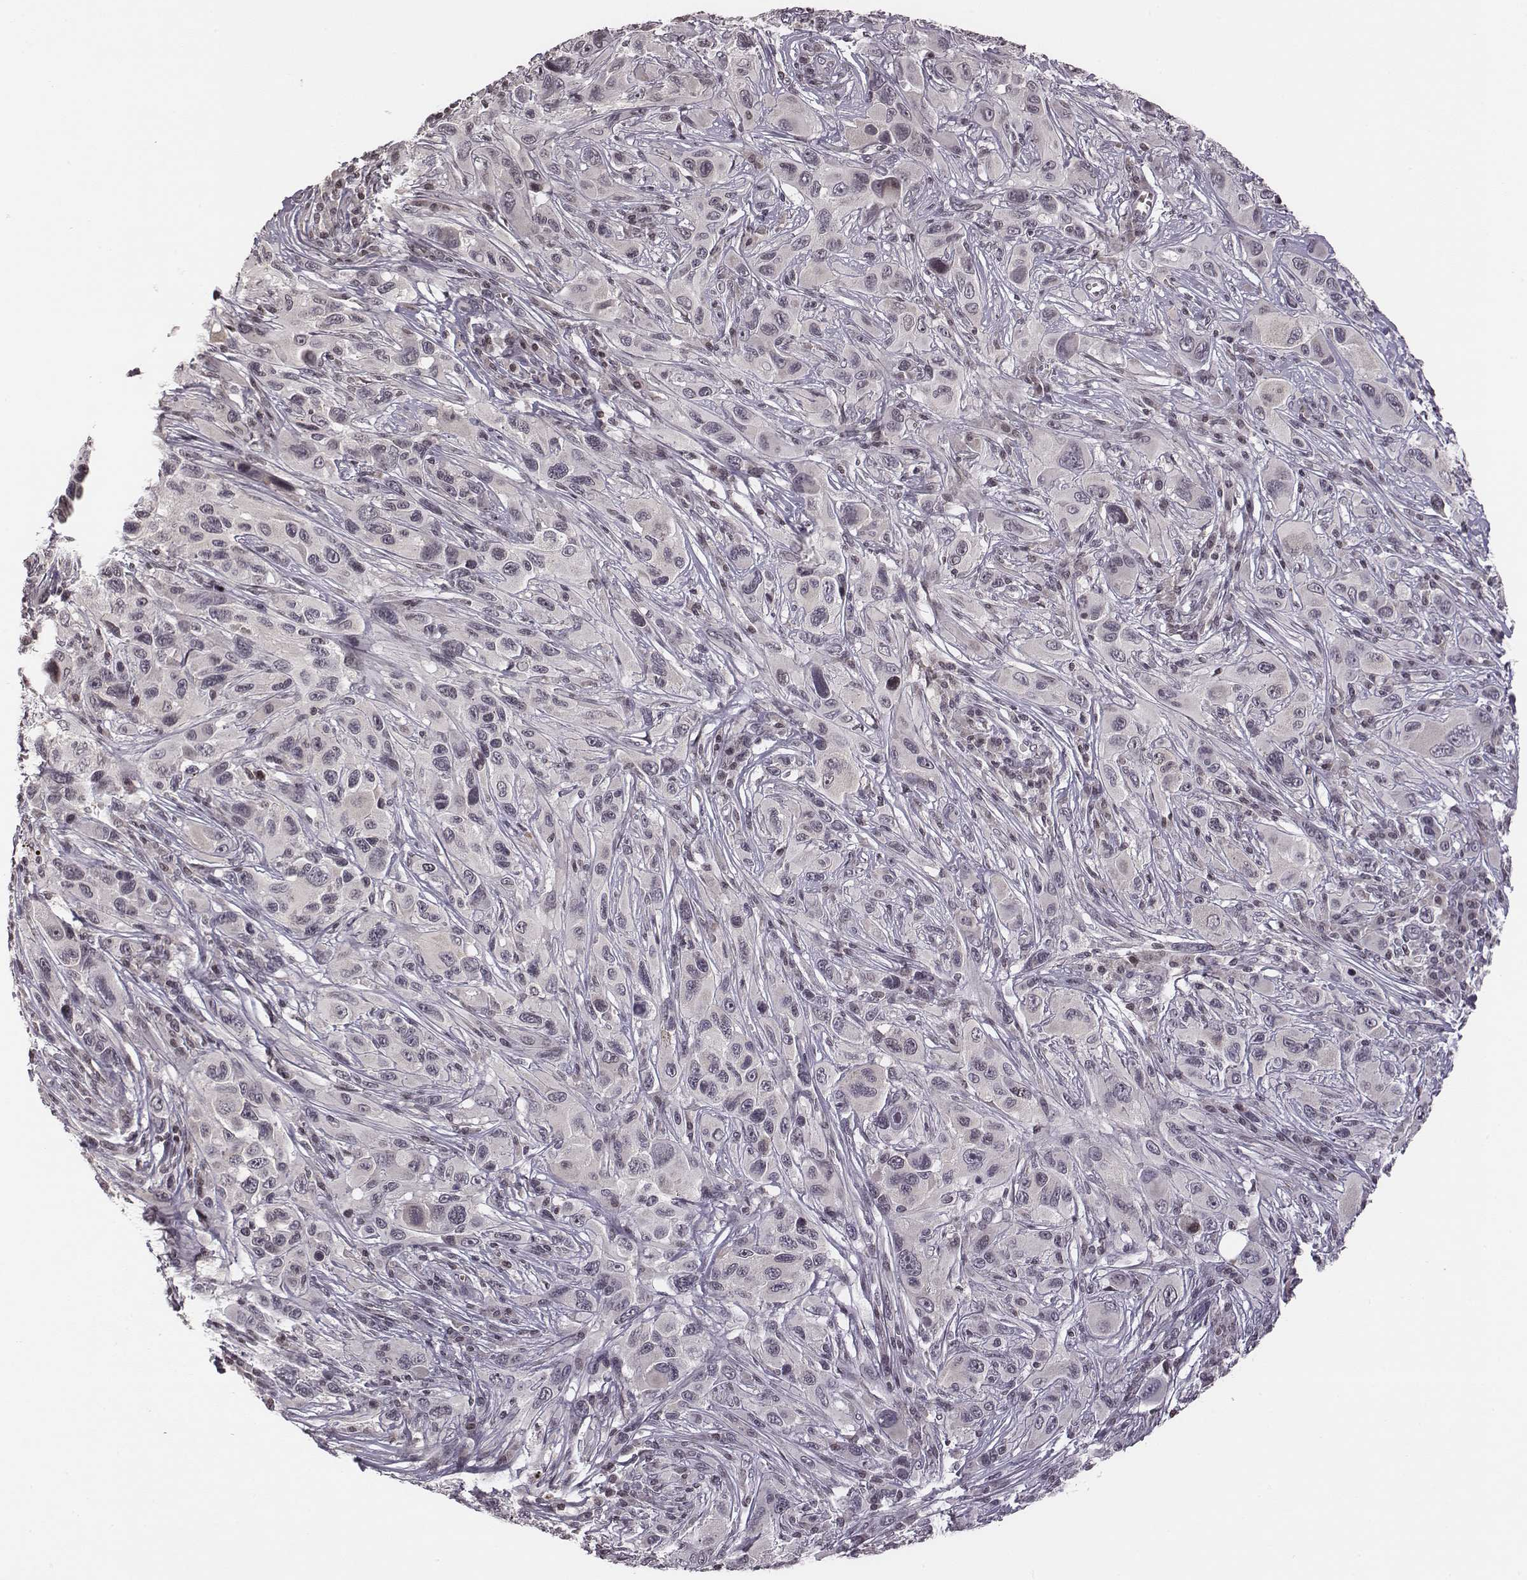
{"staining": {"intensity": "negative", "quantity": "none", "location": "none"}, "tissue": "melanoma", "cell_type": "Tumor cells", "image_type": "cancer", "snomed": [{"axis": "morphology", "description": "Malignant melanoma, NOS"}, {"axis": "topography", "description": "Skin"}], "caption": "This image is of melanoma stained with IHC to label a protein in brown with the nuclei are counter-stained blue. There is no positivity in tumor cells. Nuclei are stained in blue.", "gene": "GRM4", "patient": {"sex": "male", "age": 53}}